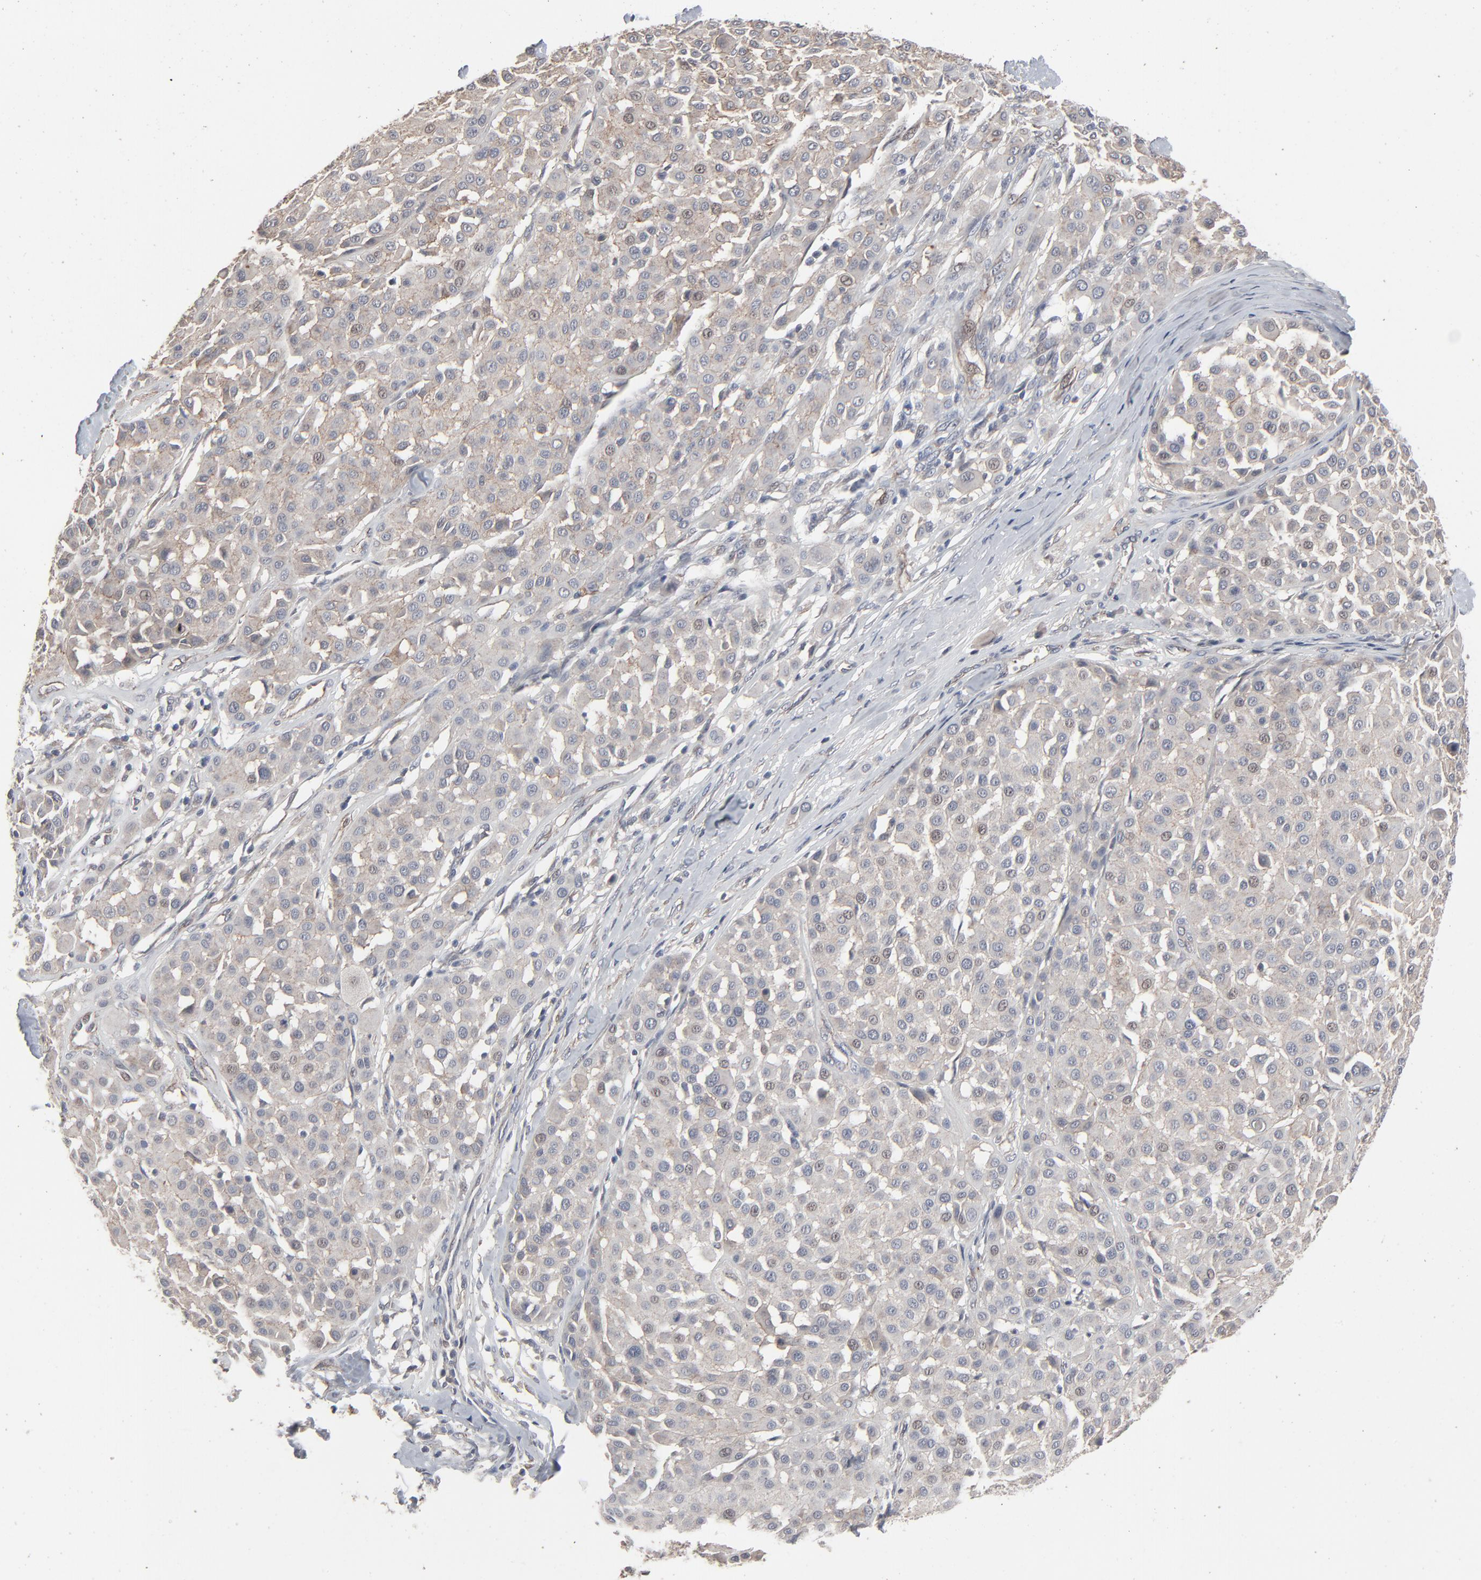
{"staining": {"intensity": "weak", "quantity": ">75%", "location": "cytoplasmic/membranous"}, "tissue": "melanoma", "cell_type": "Tumor cells", "image_type": "cancer", "snomed": [{"axis": "morphology", "description": "Malignant melanoma, Metastatic site"}, {"axis": "topography", "description": "Soft tissue"}], "caption": "Immunohistochemical staining of malignant melanoma (metastatic site) displays low levels of weak cytoplasmic/membranous protein expression in about >75% of tumor cells. The staining was performed using DAB, with brown indicating positive protein expression. Nuclei are stained blue with hematoxylin.", "gene": "JAM3", "patient": {"sex": "male", "age": 41}}